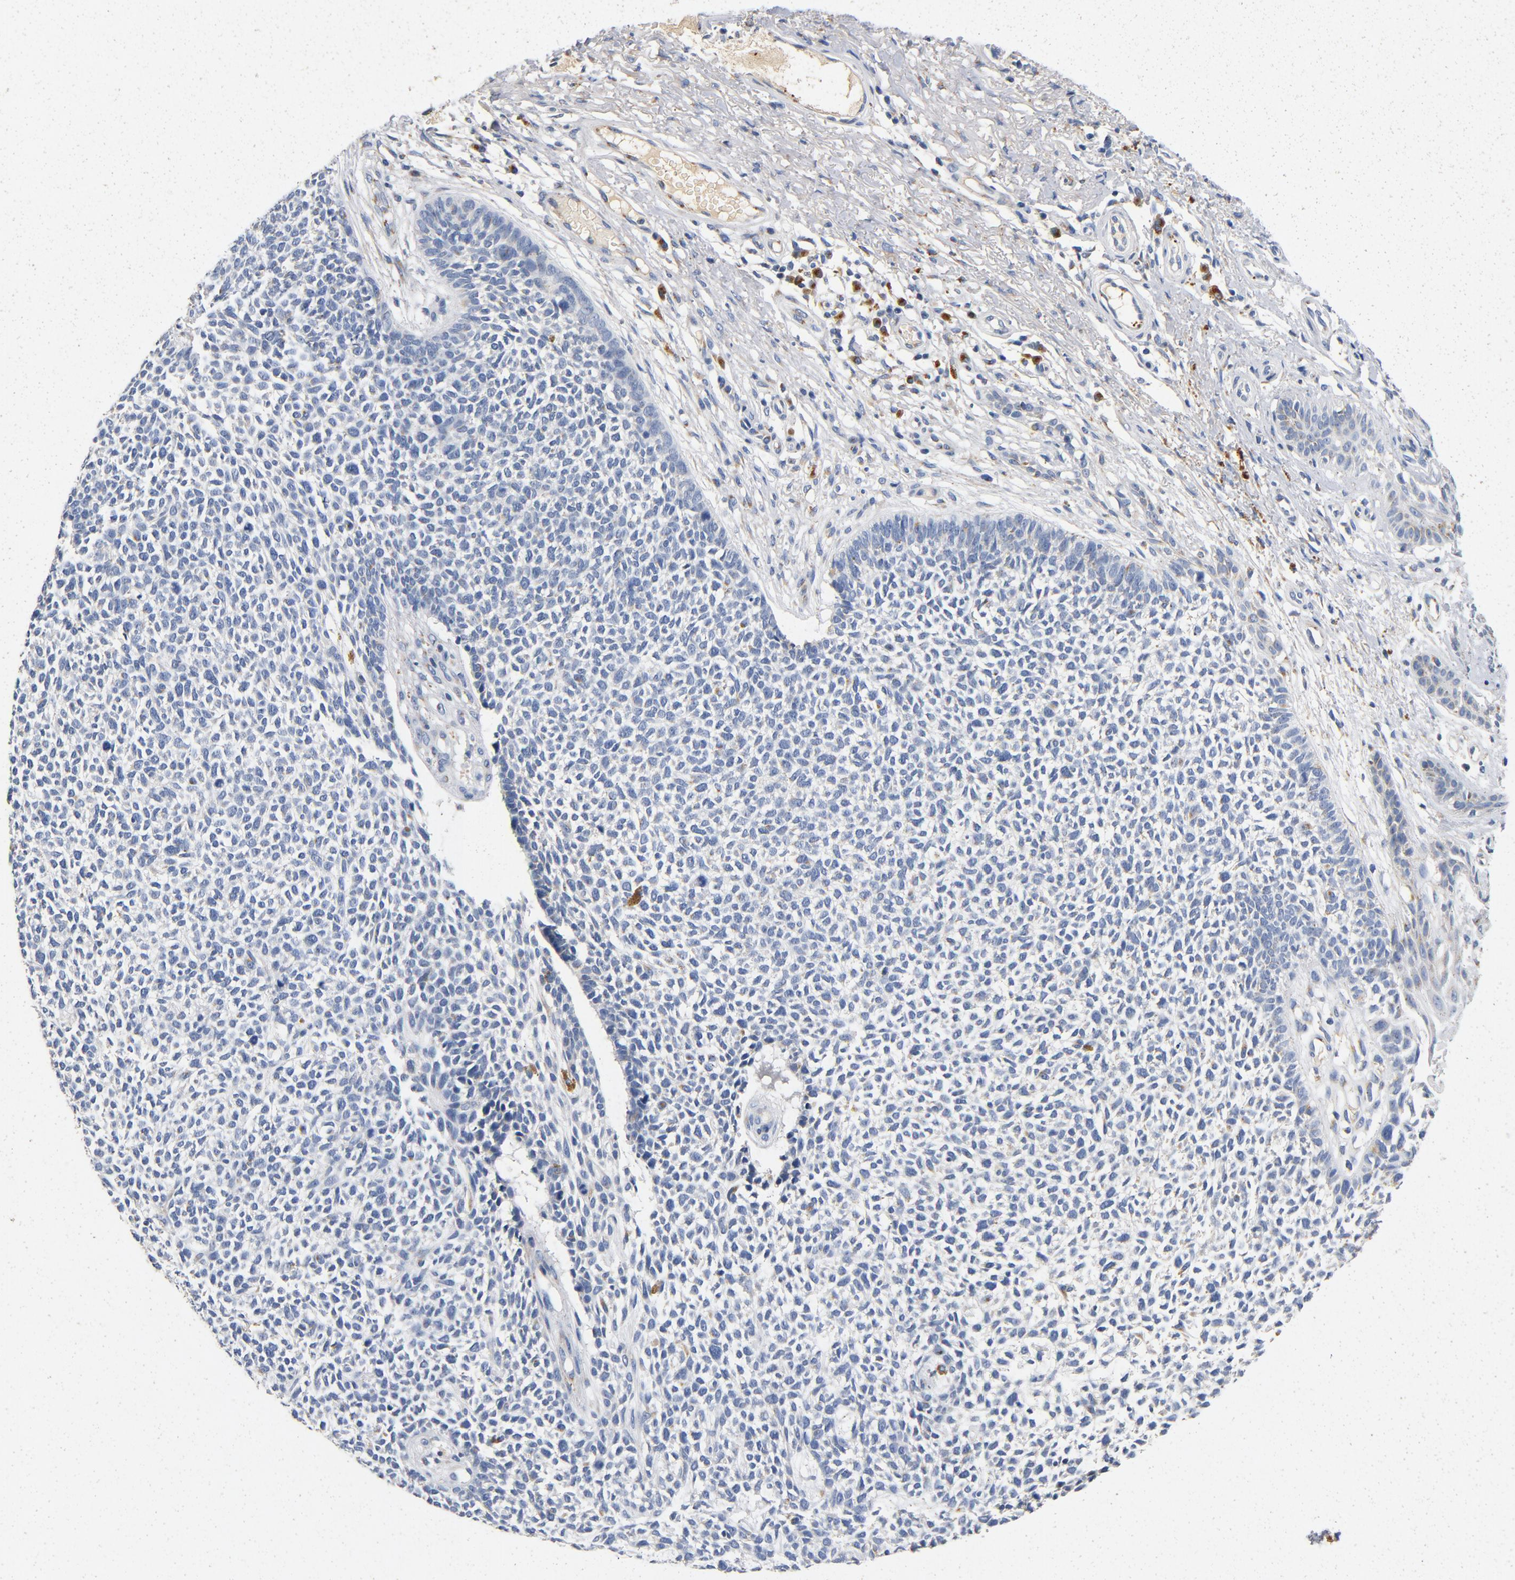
{"staining": {"intensity": "negative", "quantity": "none", "location": "none"}, "tissue": "skin cancer", "cell_type": "Tumor cells", "image_type": "cancer", "snomed": [{"axis": "morphology", "description": "Basal cell carcinoma"}, {"axis": "topography", "description": "Skin"}], "caption": "DAB (3,3'-diaminobenzidine) immunohistochemical staining of human skin cancer (basal cell carcinoma) exhibits no significant expression in tumor cells.", "gene": "LMAN2", "patient": {"sex": "female", "age": 84}}